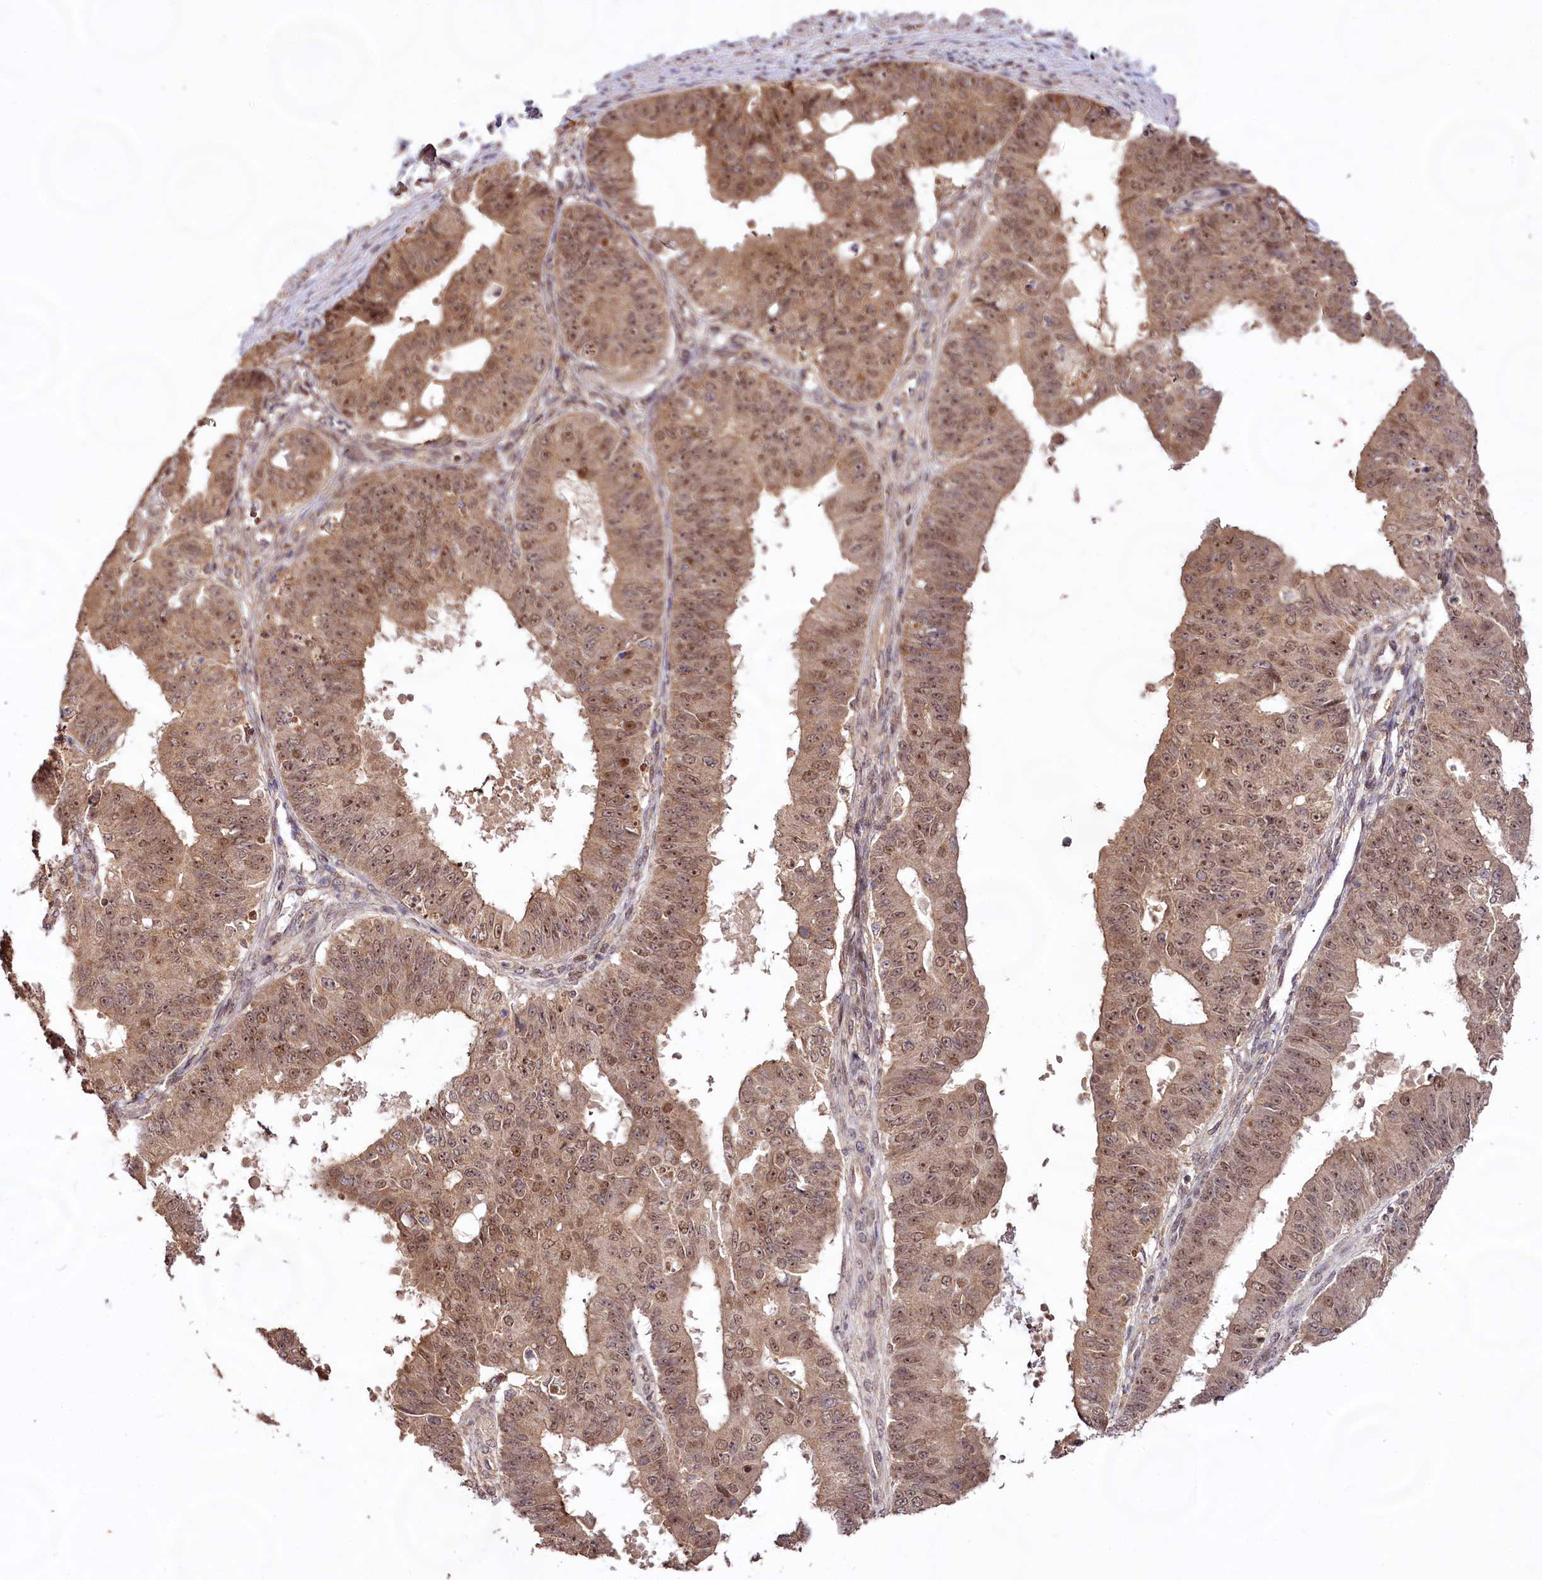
{"staining": {"intensity": "moderate", "quantity": ">75%", "location": "cytoplasmic/membranous,nuclear"}, "tissue": "ovarian cancer", "cell_type": "Tumor cells", "image_type": "cancer", "snomed": [{"axis": "morphology", "description": "Carcinoma, endometroid"}, {"axis": "topography", "description": "Appendix"}, {"axis": "topography", "description": "Ovary"}], "caption": "Ovarian endometroid carcinoma stained with a brown dye displays moderate cytoplasmic/membranous and nuclear positive staining in about >75% of tumor cells.", "gene": "RRP8", "patient": {"sex": "female", "age": 42}}